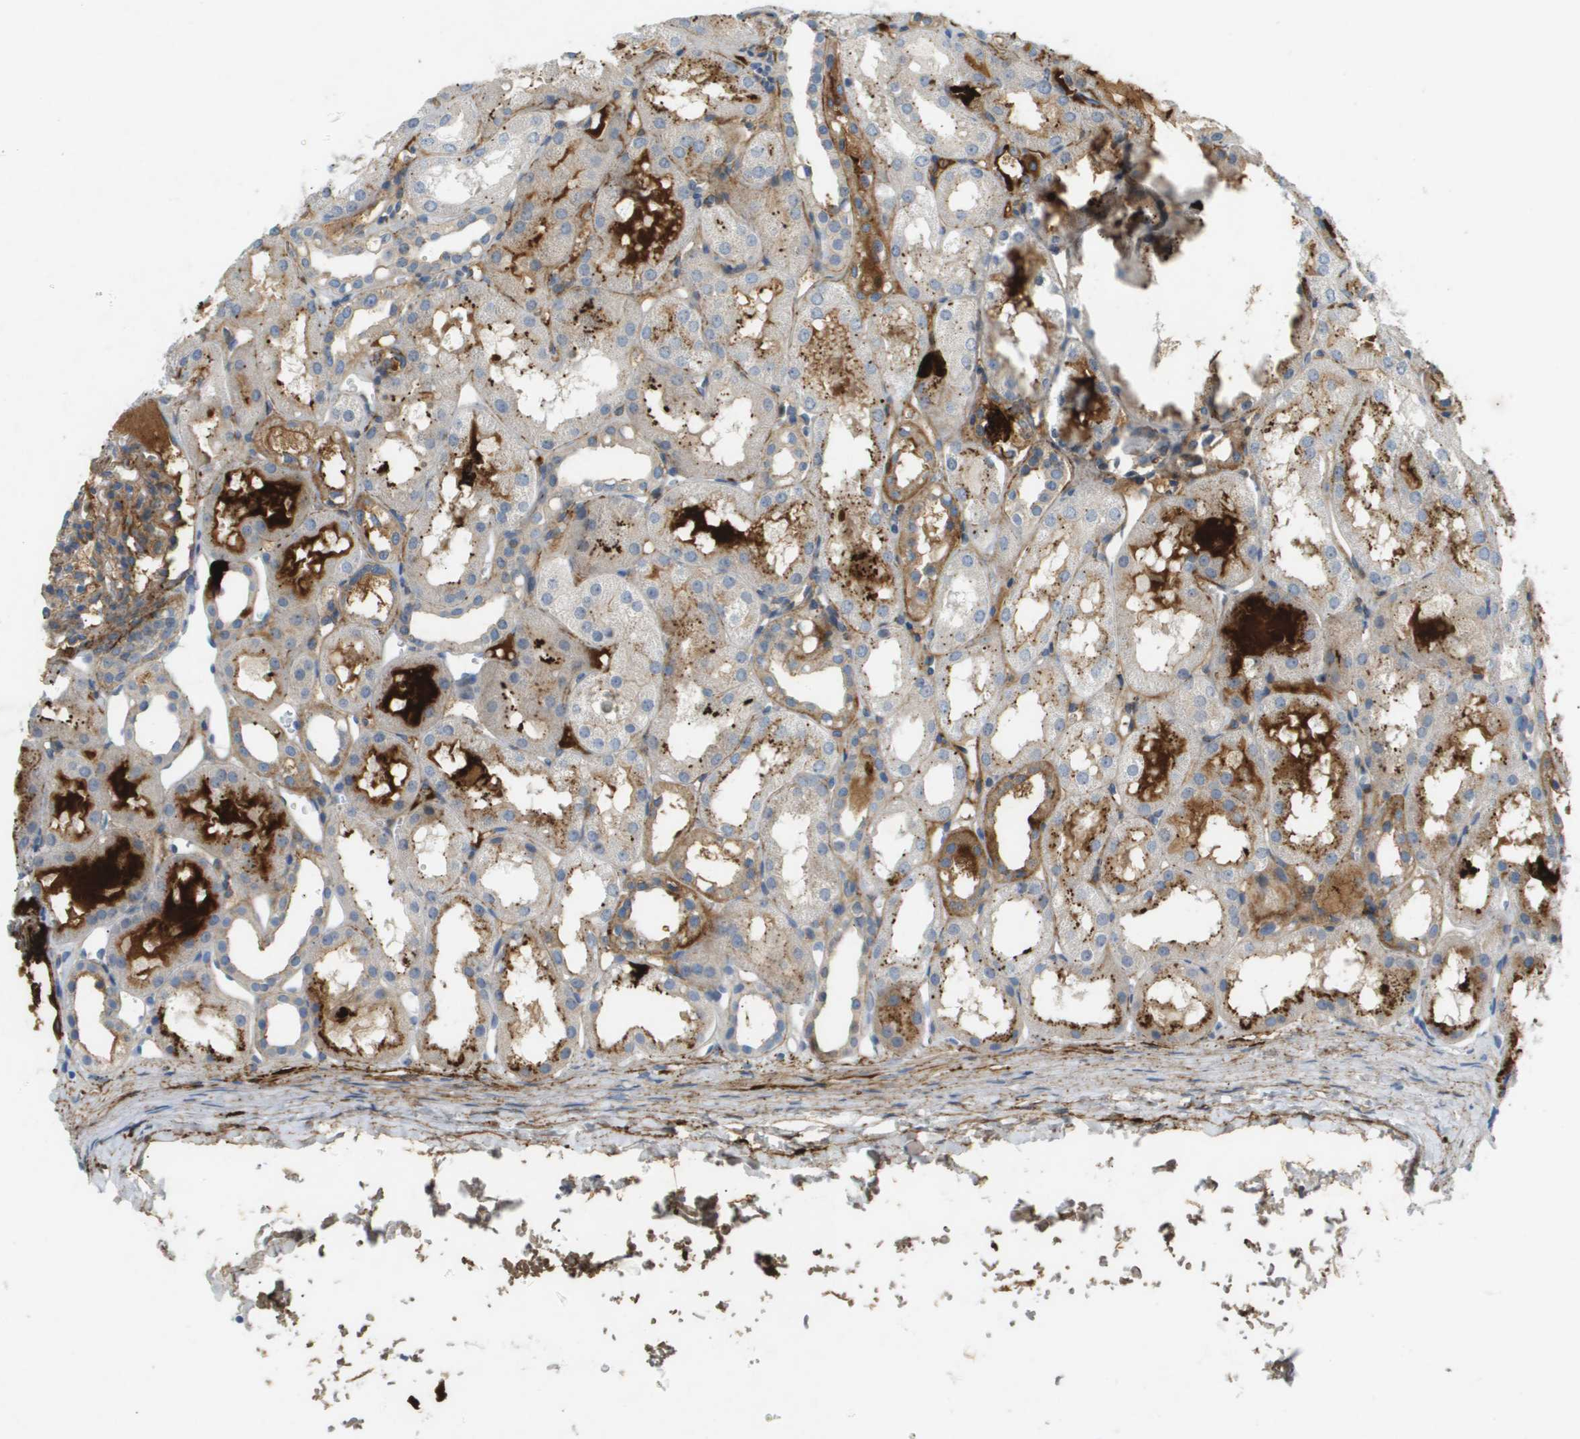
{"staining": {"intensity": "moderate", "quantity": "25%-75%", "location": "cytoplasmic/membranous"}, "tissue": "kidney", "cell_type": "Cells in glomeruli", "image_type": "normal", "snomed": [{"axis": "morphology", "description": "Normal tissue, NOS"}, {"axis": "topography", "description": "Kidney"}, {"axis": "topography", "description": "Urinary bladder"}], "caption": "Immunohistochemistry (IHC) (DAB (3,3'-diaminobenzidine)) staining of benign human kidney exhibits moderate cytoplasmic/membranous protein positivity in about 25%-75% of cells in glomeruli. Using DAB (3,3'-diaminobenzidine) (brown) and hematoxylin (blue) stains, captured at high magnification using brightfield microscopy.", "gene": "VTN", "patient": {"sex": "male", "age": 16}}